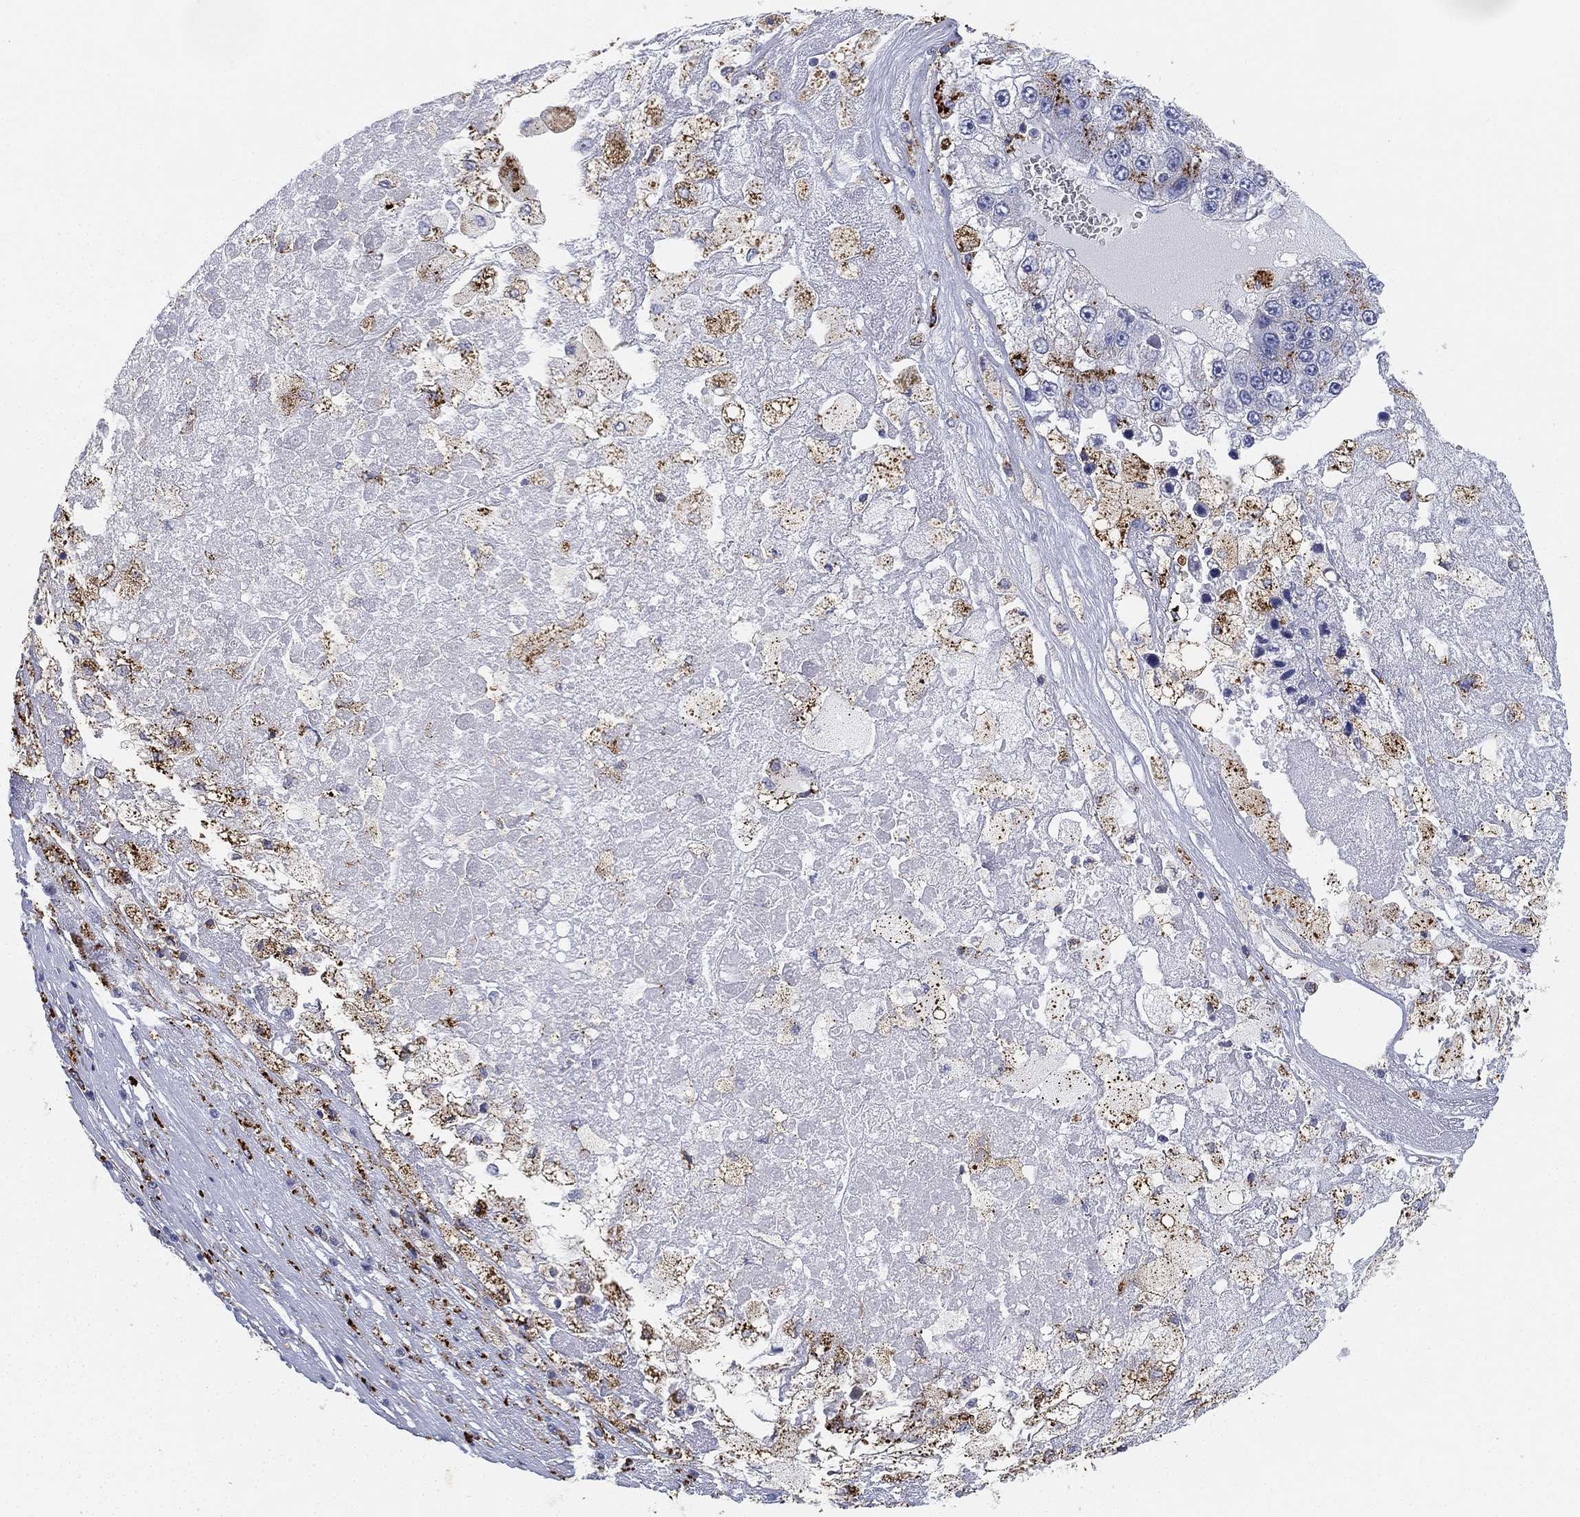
{"staining": {"intensity": "strong", "quantity": "<25%", "location": "cytoplasmic/membranous"}, "tissue": "liver cancer", "cell_type": "Tumor cells", "image_type": "cancer", "snomed": [{"axis": "morphology", "description": "Carcinoma, Hepatocellular, NOS"}, {"axis": "topography", "description": "Liver"}], "caption": "Immunohistochemistry (IHC) (DAB) staining of human liver cancer (hepatocellular carcinoma) displays strong cytoplasmic/membranous protein expression in about <25% of tumor cells. (DAB (3,3'-diaminobenzidine) IHC, brown staining for protein, blue staining for nuclei).", "gene": "NPC2", "patient": {"sex": "female", "age": 73}}